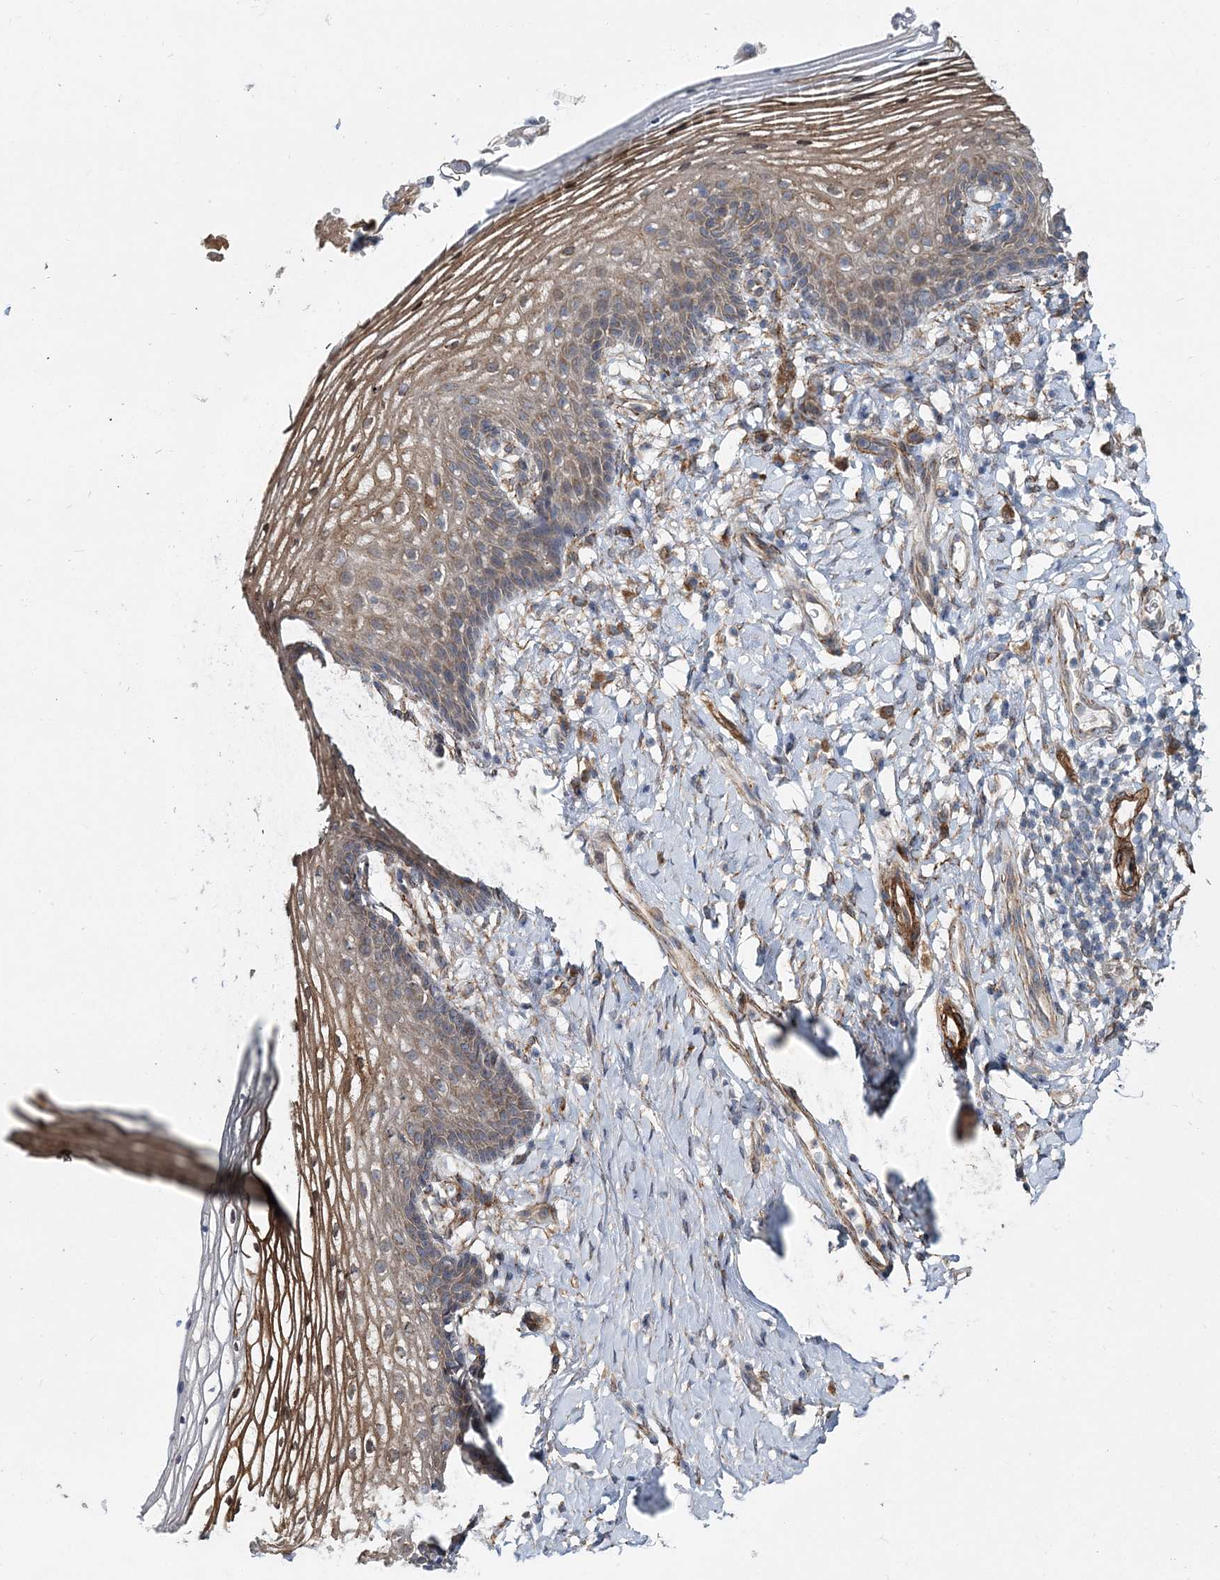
{"staining": {"intensity": "moderate", "quantity": "25%-75%", "location": "cytoplasmic/membranous"}, "tissue": "vagina", "cell_type": "Squamous epithelial cells", "image_type": "normal", "snomed": [{"axis": "morphology", "description": "Normal tissue, NOS"}, {"axis": "topography", "description": "Vagina"}], "caption": "Immunohistochemical staining of normal human vagina shows 25%-75% levels of moderate cytoplasmic/membranous protein positivity in approximately 25%-75% of squamous epithelial cells.", "gene": "NBAS", "patient": {"sex": "female", "age": 60}}